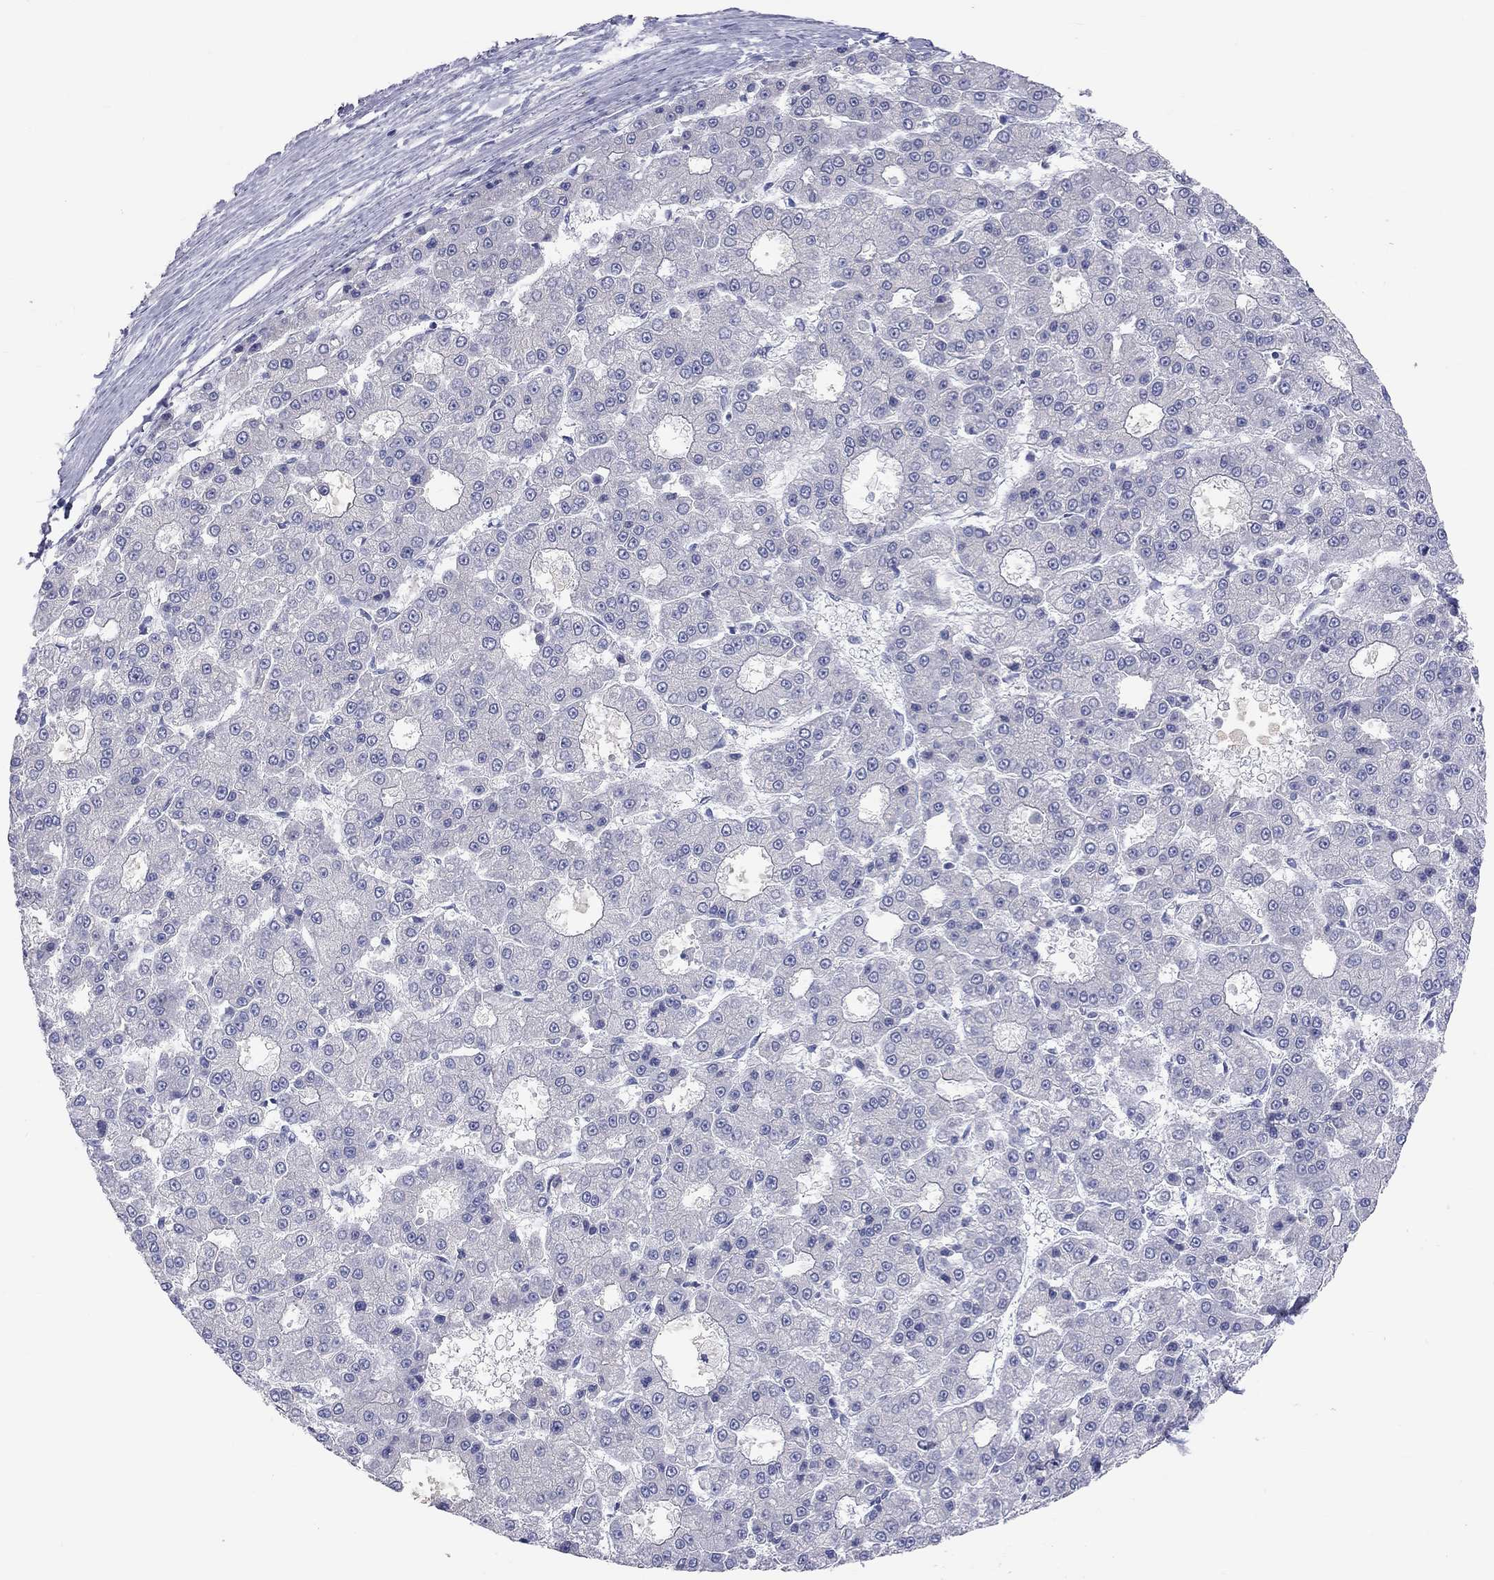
{"staining": {"intensity": "negative", "quantity": "none", "location": "none"}, "tissue": "liver cancer", "cell_type": "Tumor cells", "image_type": "cancer", "snomed": [{"axis": "morphology", "description": "Carcinoma, Hepatocellular, NOS"}, {"axis": "topography", "description": "Liver"}], "caption": "Histopathology image shows no protein staining in tumor cells of hepatocellular carcinoma (liver) tissue.", "gene": "ST7L", "patient": {"sex": "male", "age": 70}}